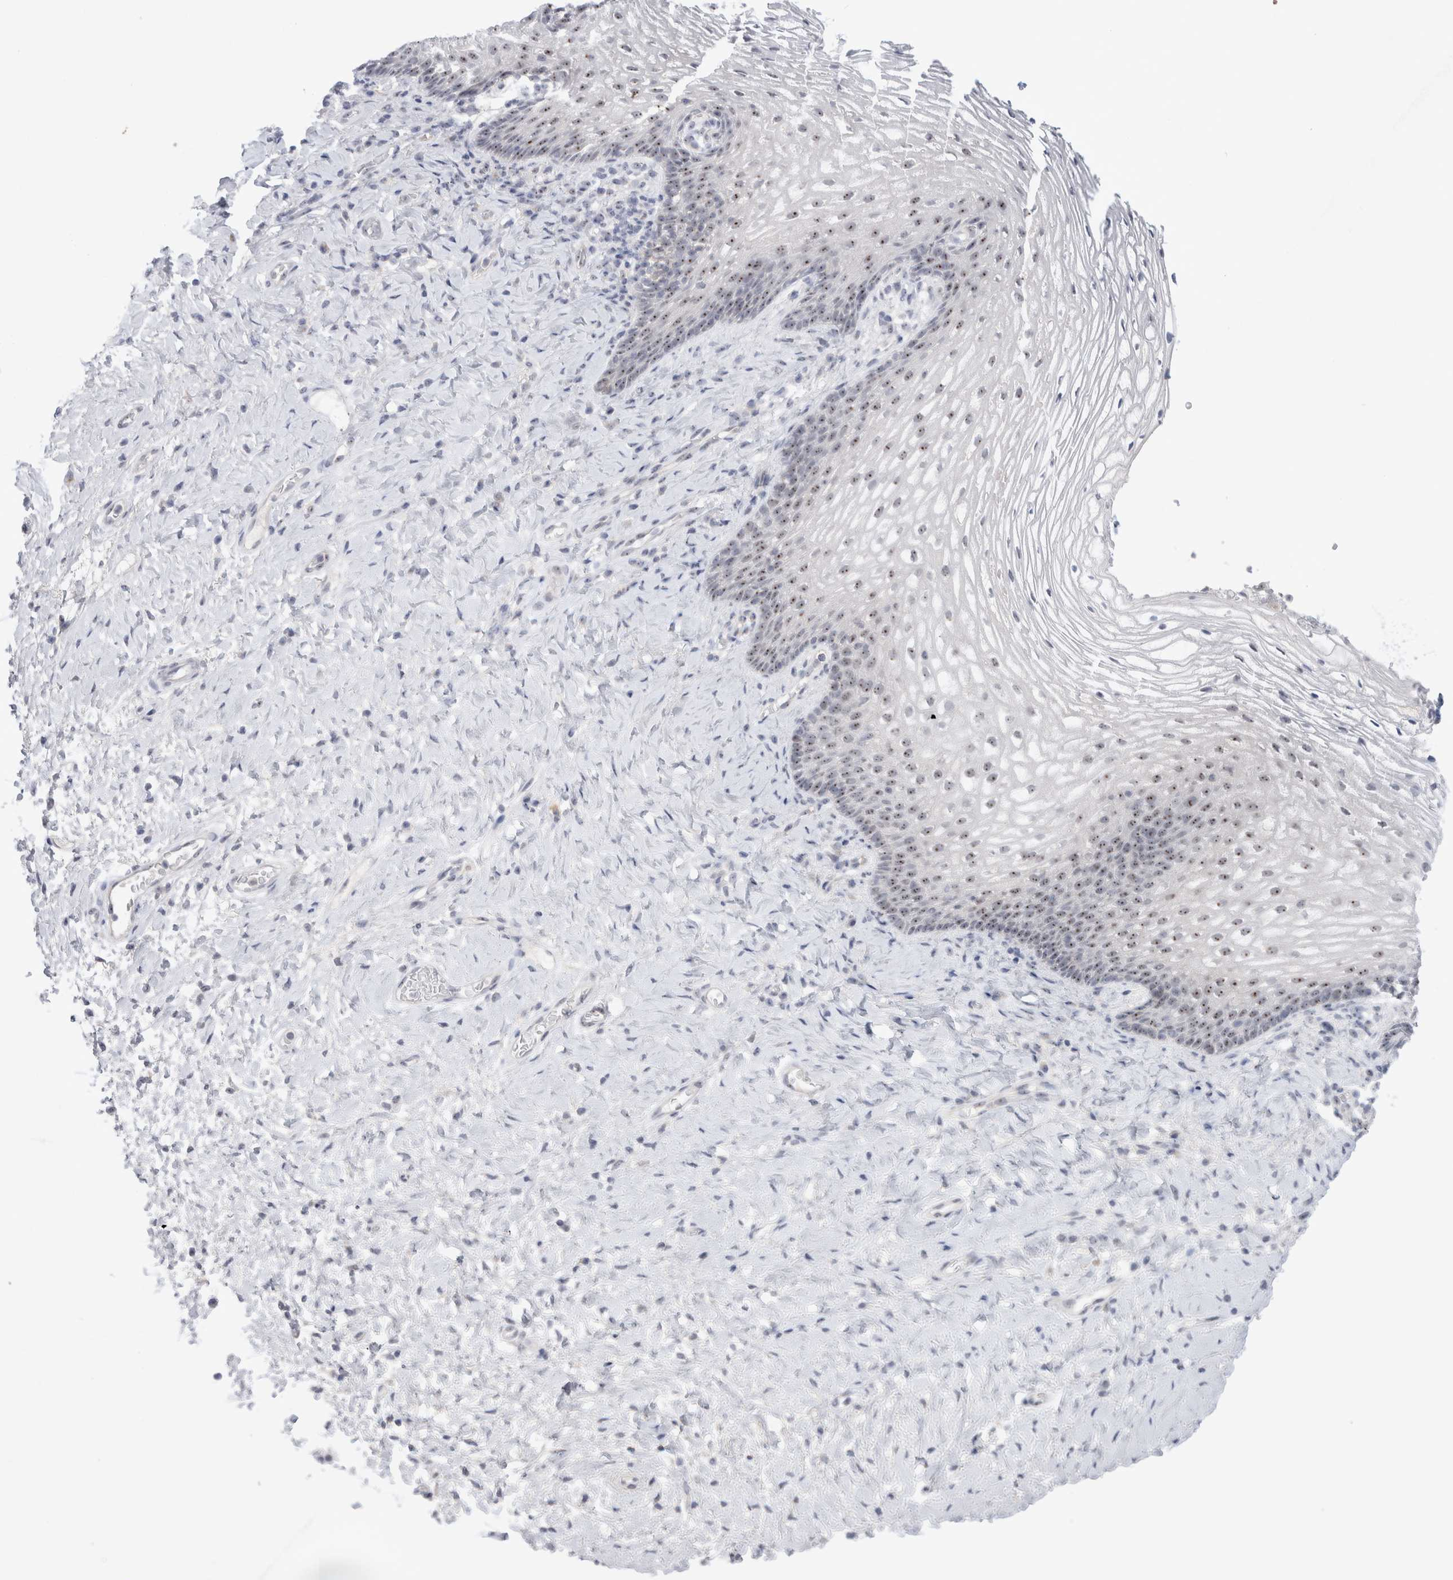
{"staining": {"intensity": "moderate", "quantity": ">75%", "location": "nuclear"}, "tissue": "vagina", "cell_type": "Squamous epithelial cells", "image_type": "normal", "snomed": [{"axis": "morphology", "description": "Normal tissue, NOS"}, {"axis": "topography", "description": "Vagina"}], "caption": "Immunohistochemistry of normal vagina shows medium levels of moderate nuclear staining in approximately >75% of squamous epithelial cells.", "gene": "CERS5", "patient": {"sex": "female", "age": 60}}